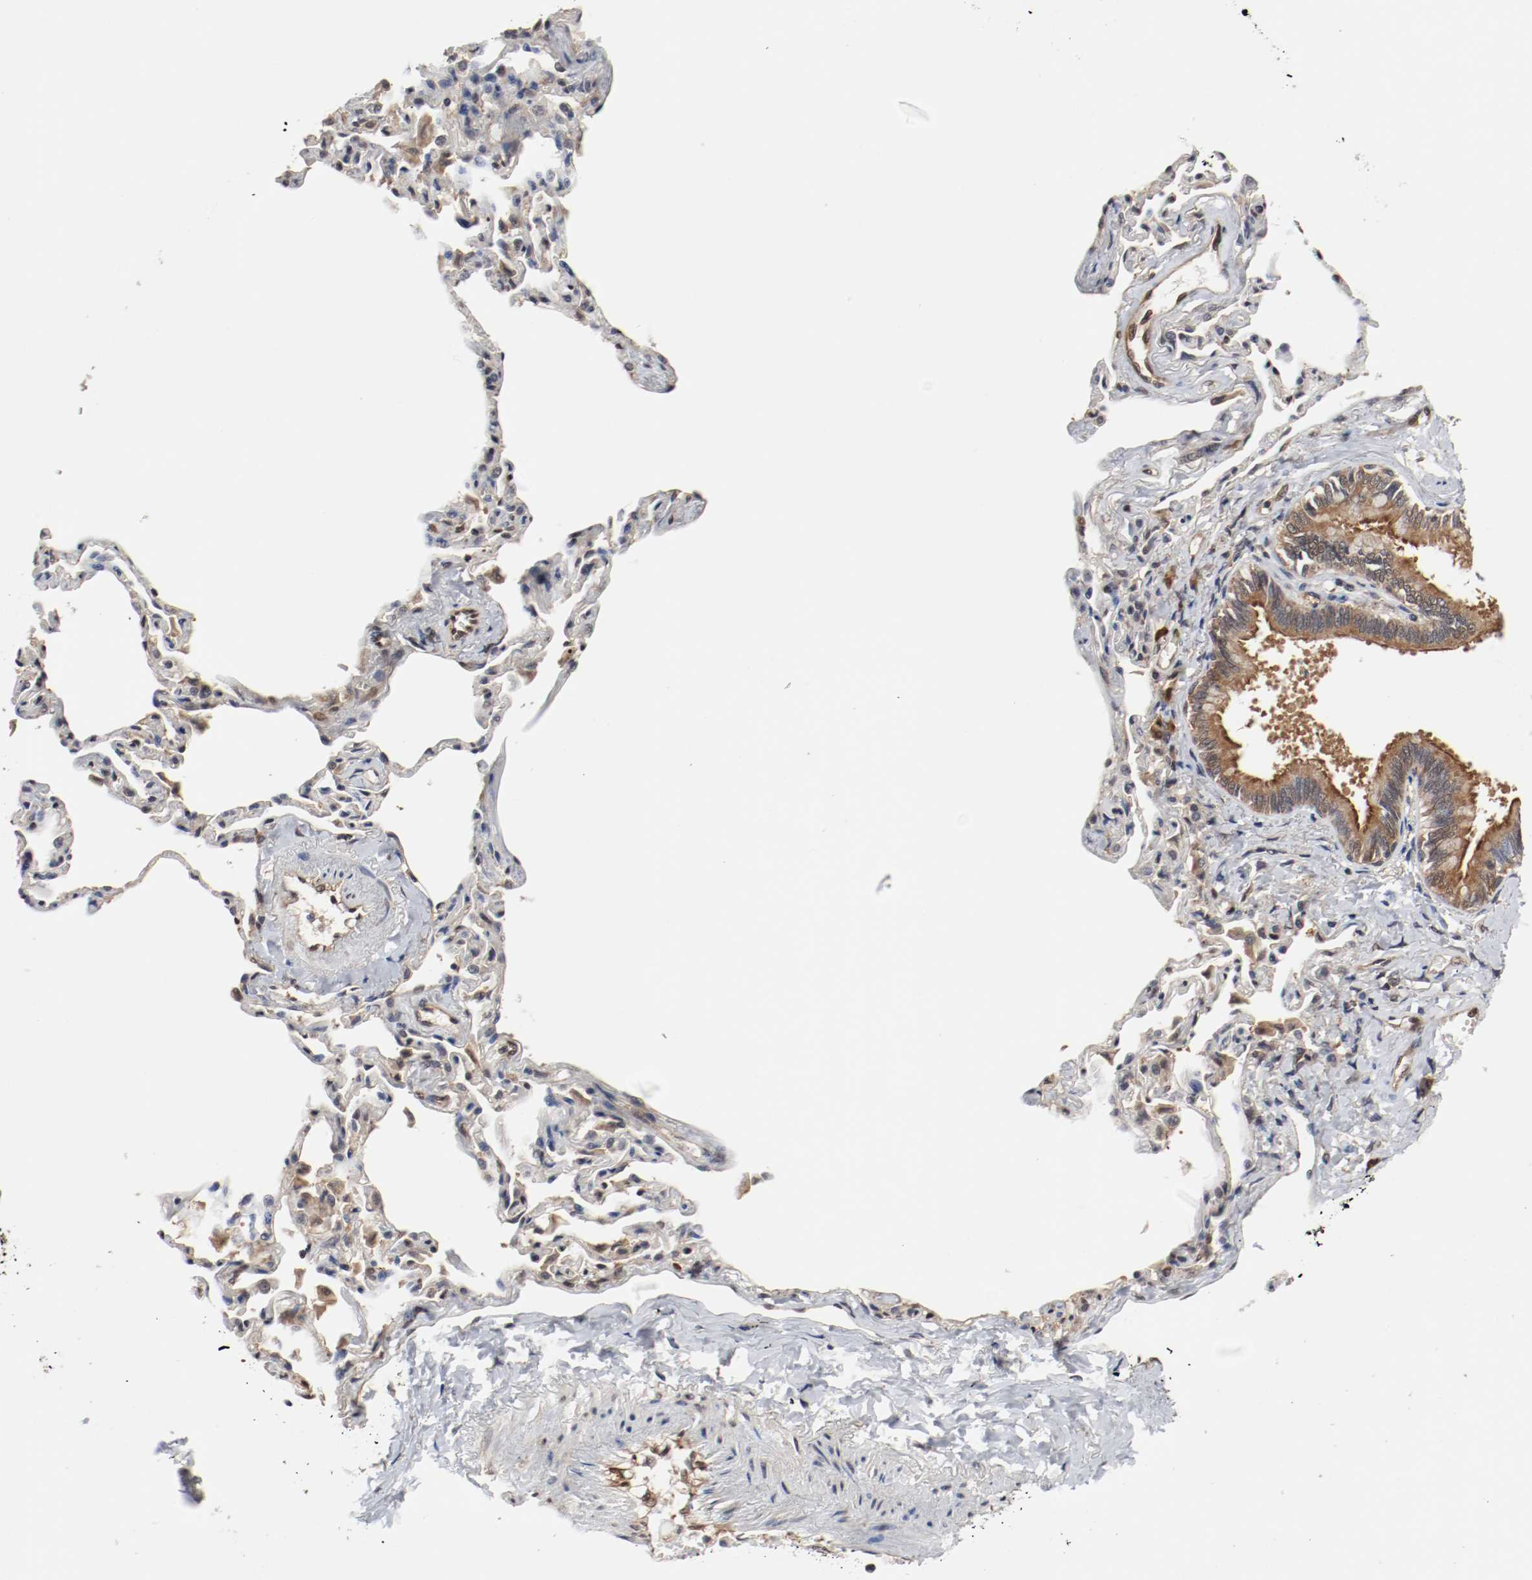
{"staining": {"intensity": "strong", "quantity": ">75%", "location": "cytoplasmic/membranous,nuclear"}, "tissue": "bronchus", "cell_type": "Respiratory epithelial cells", "image_type": "normal", "snomed": [{"axis": "morphology", "description": "Normal tissue, NOS"}, {"axis": "topography", "description": "Lung"}], "caption": "Normal bronchus exhibits strong cytoplasmic/membranous,nuclear staining in about >75% of respiratory epithelial cells, visualized by immunohistochemistry. Immunohistochemistry (ihc) stains the protein in brown and the nuclei are stained blue.", "gene": "AFG3L2", "patient": {"sex": "male", "age": 64}}